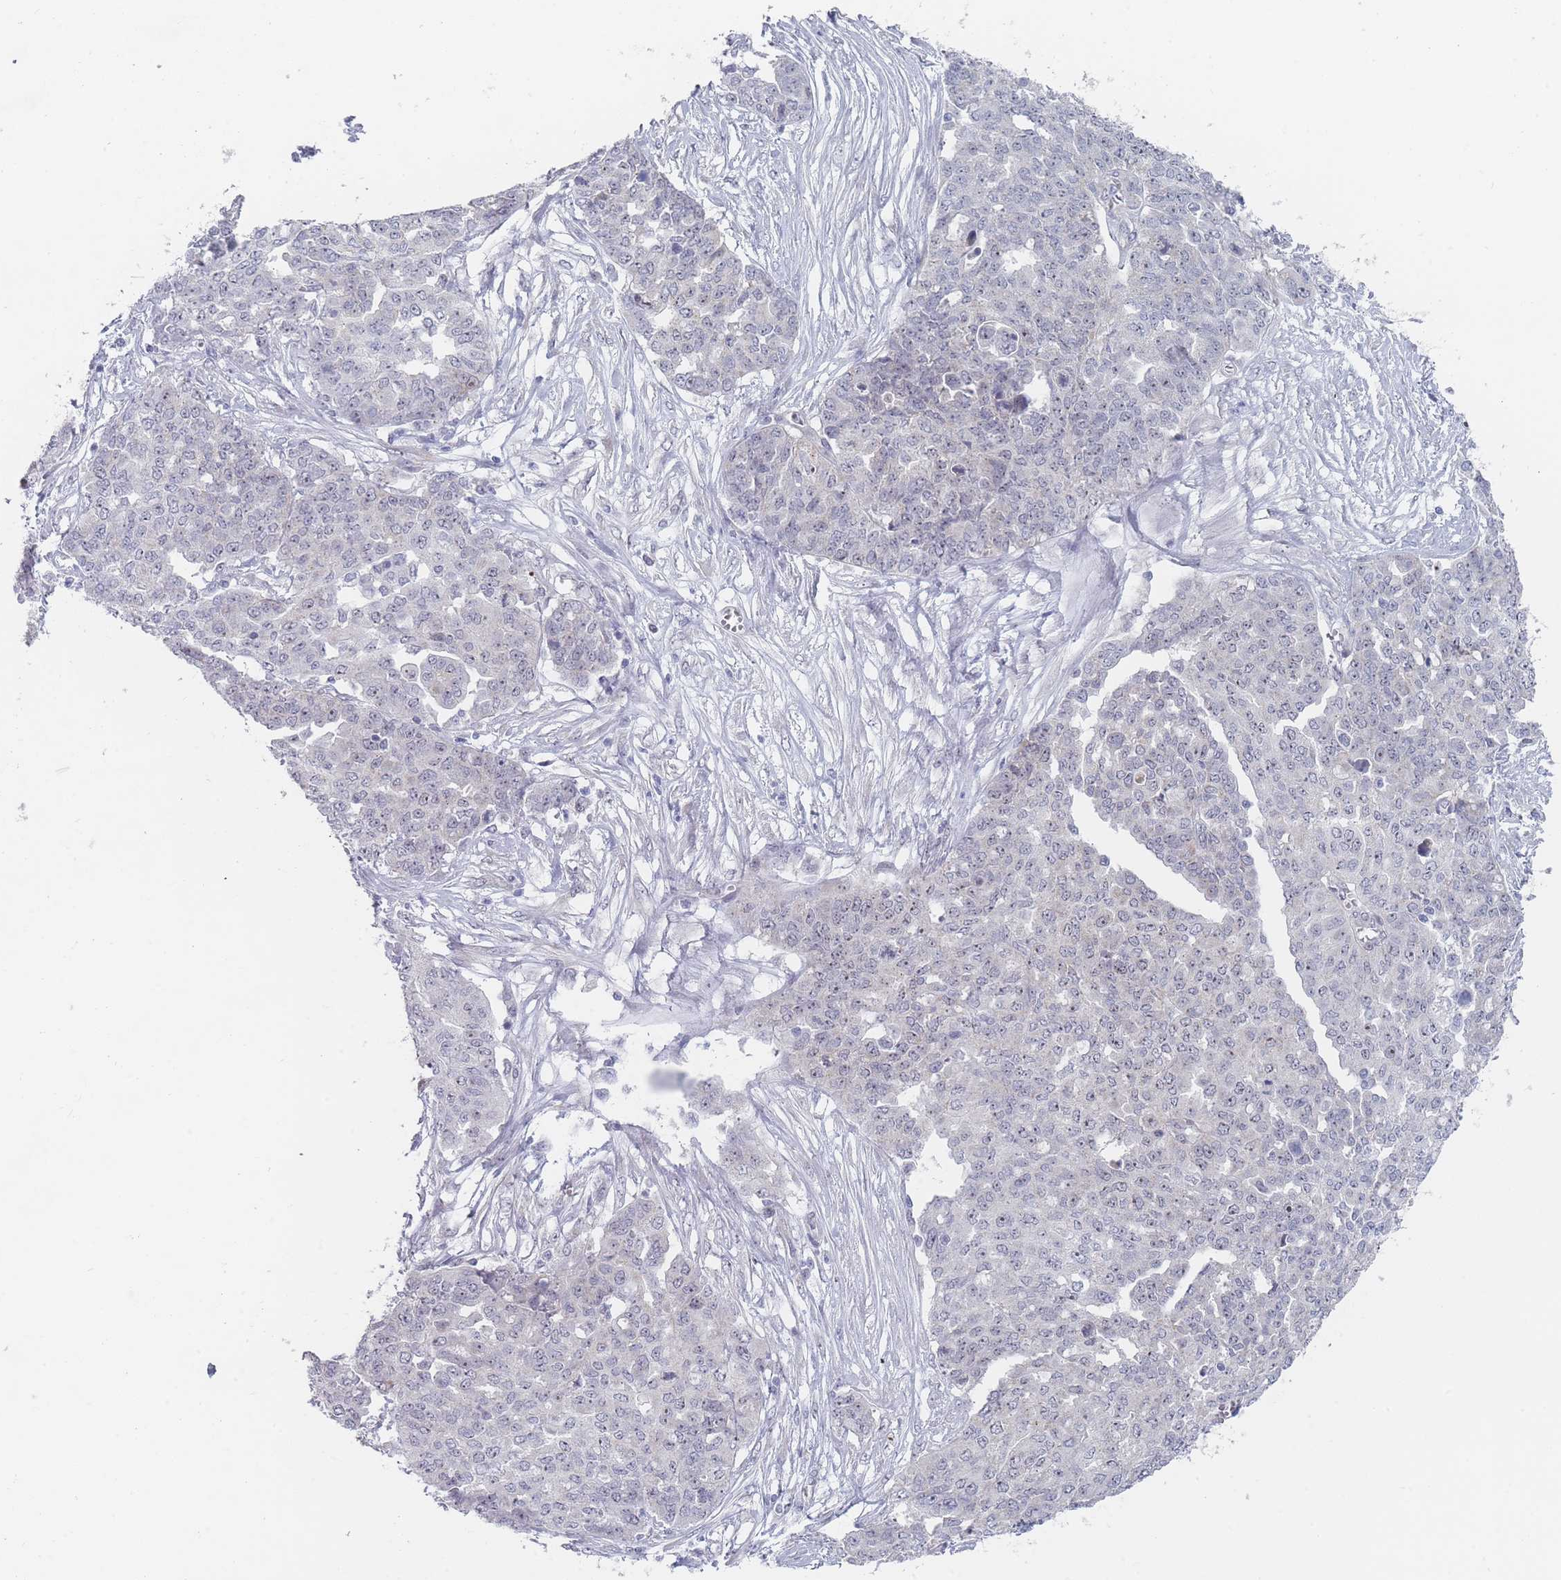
{"staining": {"intensity": "negative", "quantity": "none", "location": "none"}, "tissue": "ovarian cancer", "cell_type": "Tumor cells", "image_type": "cancer", "snomed": [{"axis": "morphology", "description": "Cystadenocarcinoma, serous, NOS"}, {"axis": "topography", "description": "Soft tissue"}, {"axis": "topography", "description": "Ovary"}], "caption": "Image shows no protein expression in tumor cells of ovarian cancer tissue.", "gene": "RNF8", "patient": {"sex": "female", "age": 57}}